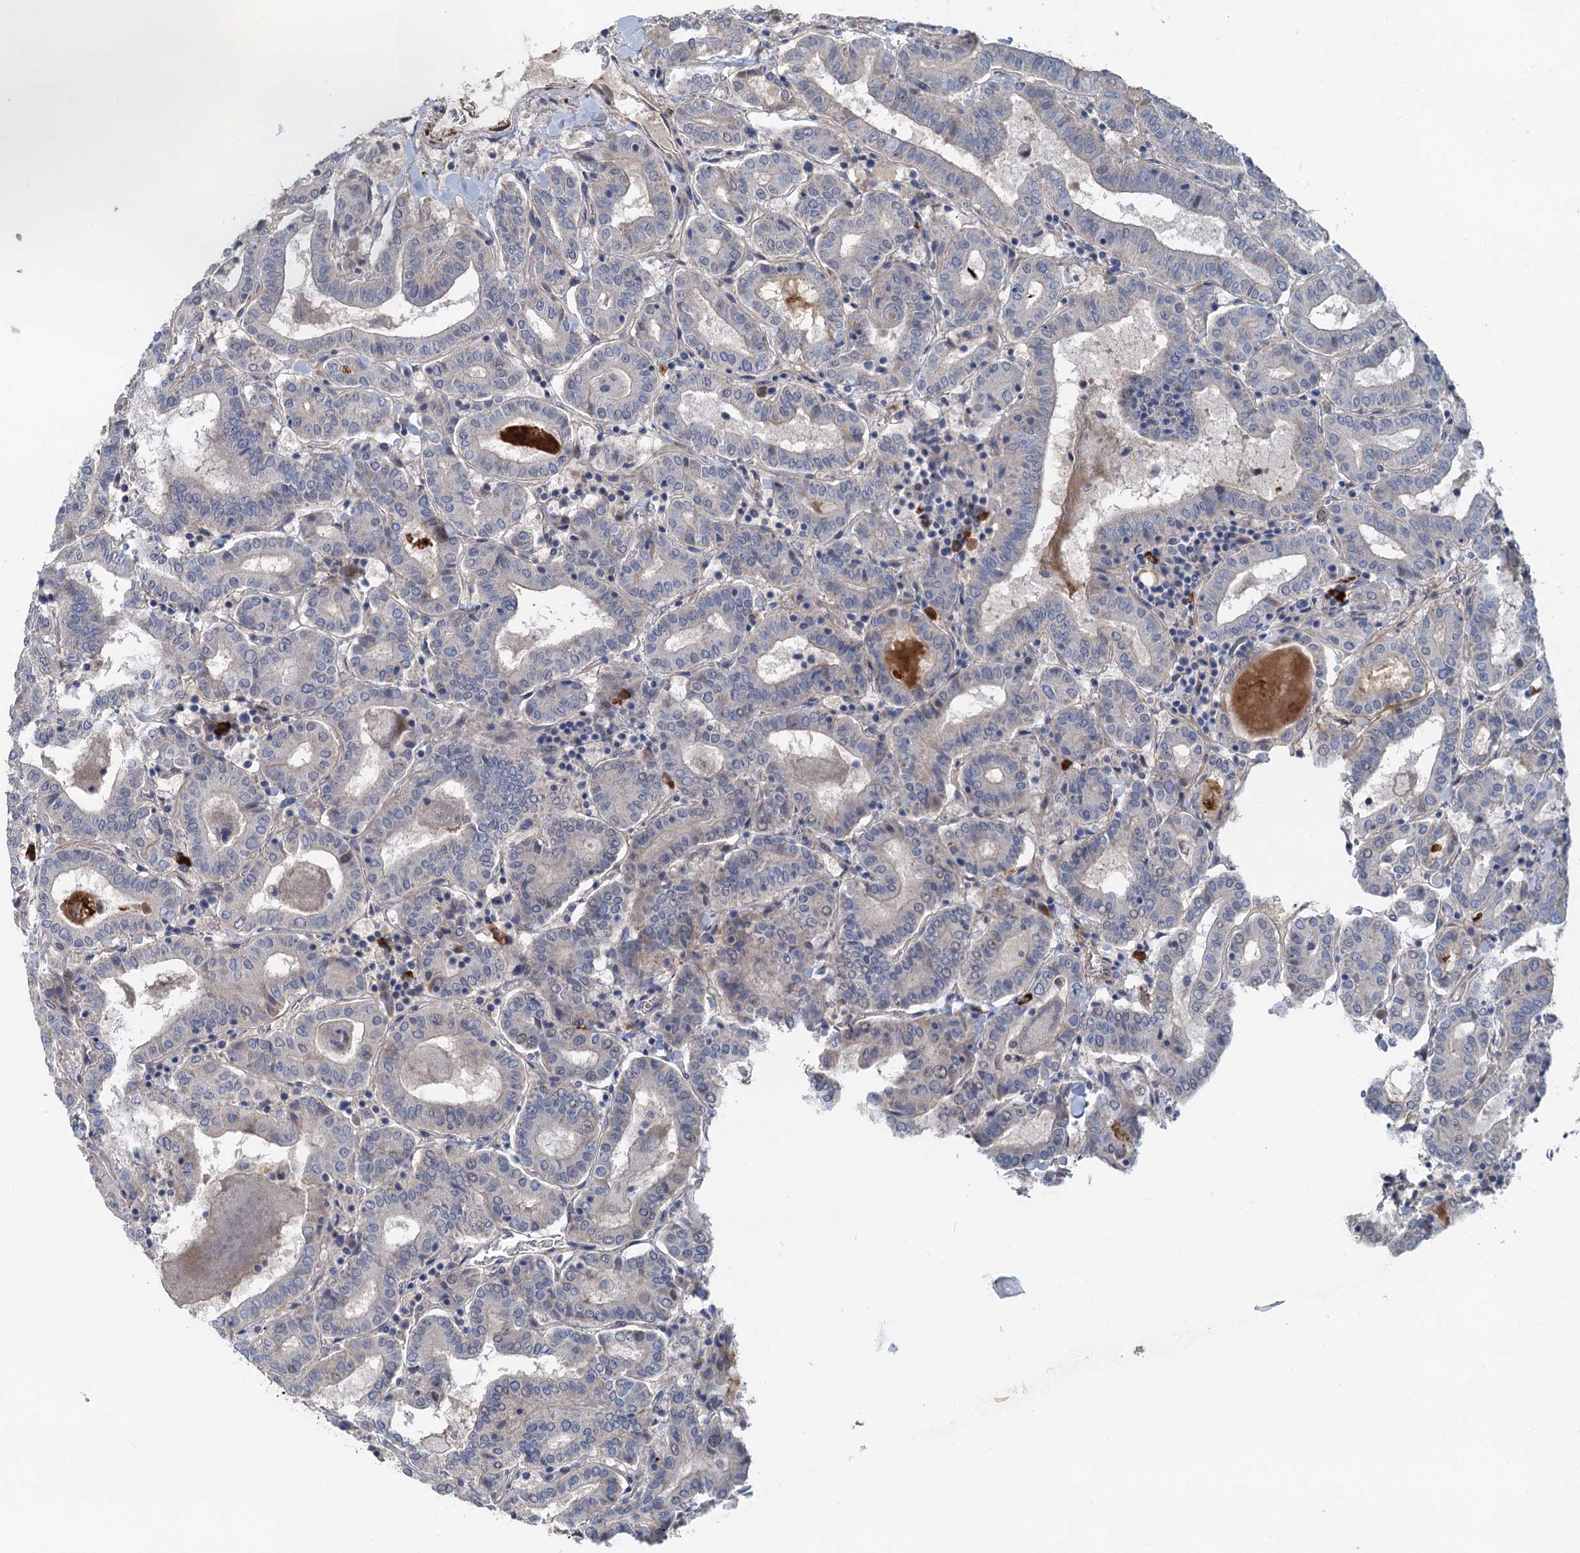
{"staining": {"intensity": "negative", "quantity": "none", "location": "none"}, "tissue": "thyroid cancer", "cell_type": "Tumor cells", "image_type": "cancer", "snomed": [{"axis": "morphology", "description": "Papillary adenocarcinoma, NOS"}, {"axis": "topography", "description": "Thyroid gland"}], "caption": "This is an immunohistochemistry image of thyroid cancer. There is no positivity in tumor cells.", "gene": "MYO16", "patient": {"sex": "female", "age": 72}}